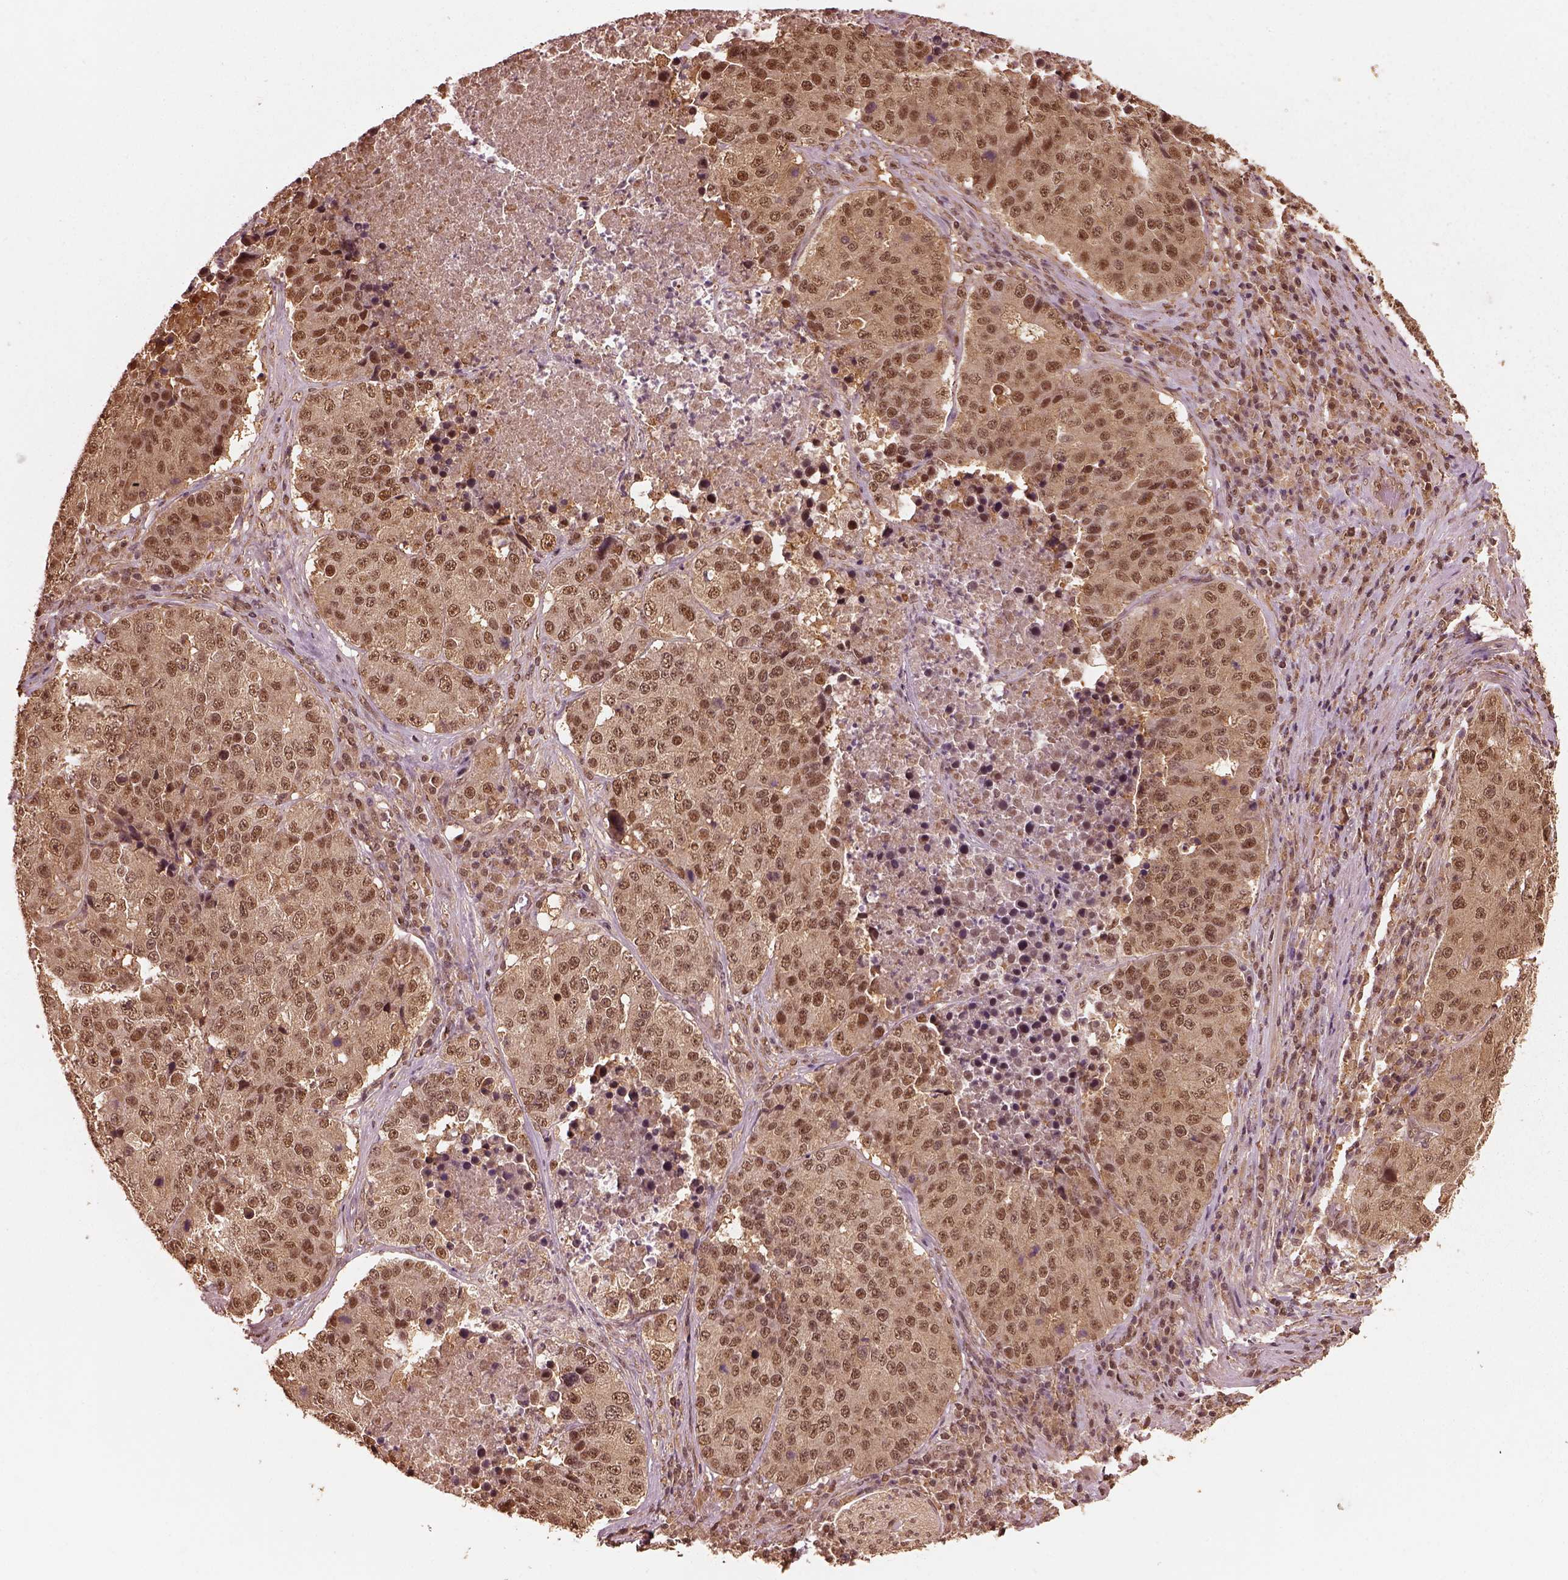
{"staining": {"intensity": "moderate", "quantity": ">75%", "location": "cytoplasmic/membranous,nuclear"}, "tissue": "stomach cancer", "cell_type": "Tumor cells", "image_type": "cancer", "snomed": [{"axis": "morphology", "description": "Adenocarcinoma, NOS"}, {"axis": "topography", "description": "Stomach"}], "caption": "High-power microscopy captured an IHC micrograph of stomach cancer, revealing moderate cytoplasmic/membranous and nuclear staining in about >75% of tumor cells.", "gene": "PSMC5", "patient": {"sex": "male", "age": 71}}